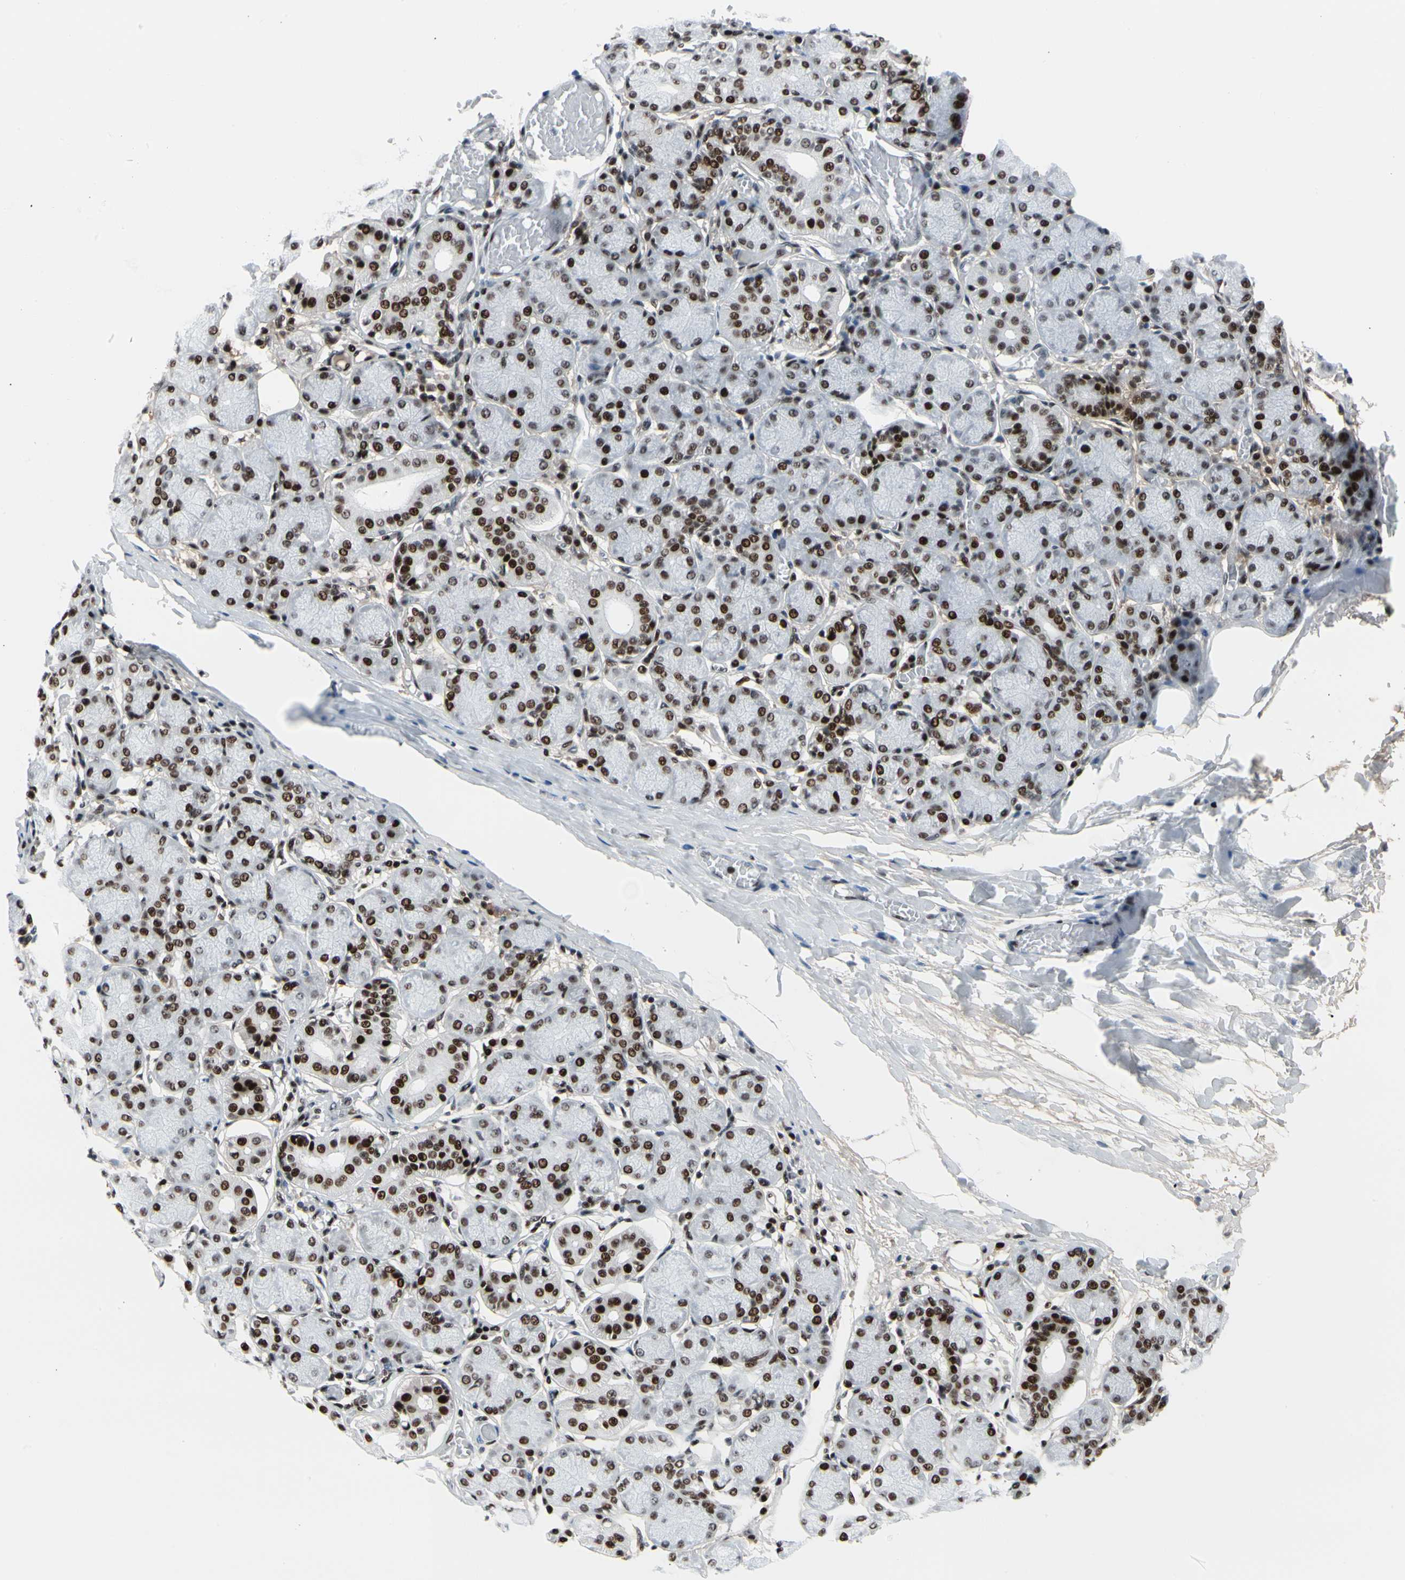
{"staining": {"intensity": "moderate", "quantity": "25%-75%", "location": "nuclear"}, "tissue": "salivary gland", "cell_type": "Glandular cells", "image_type": "normal", "snomed": [{"axis": "morphology", "description": "Normal tissue, NOS"}, {"axis": "topography", "description": "Salivary gland"}], "caption": "There is medium levels of moderate nuclear staining in glandular cells of unremarkable salivary gland, as demonstrated by immunohistochemical staining (brown color).", "gene": "FOXO3", "patient": {"sex": "female", "age": 24}}